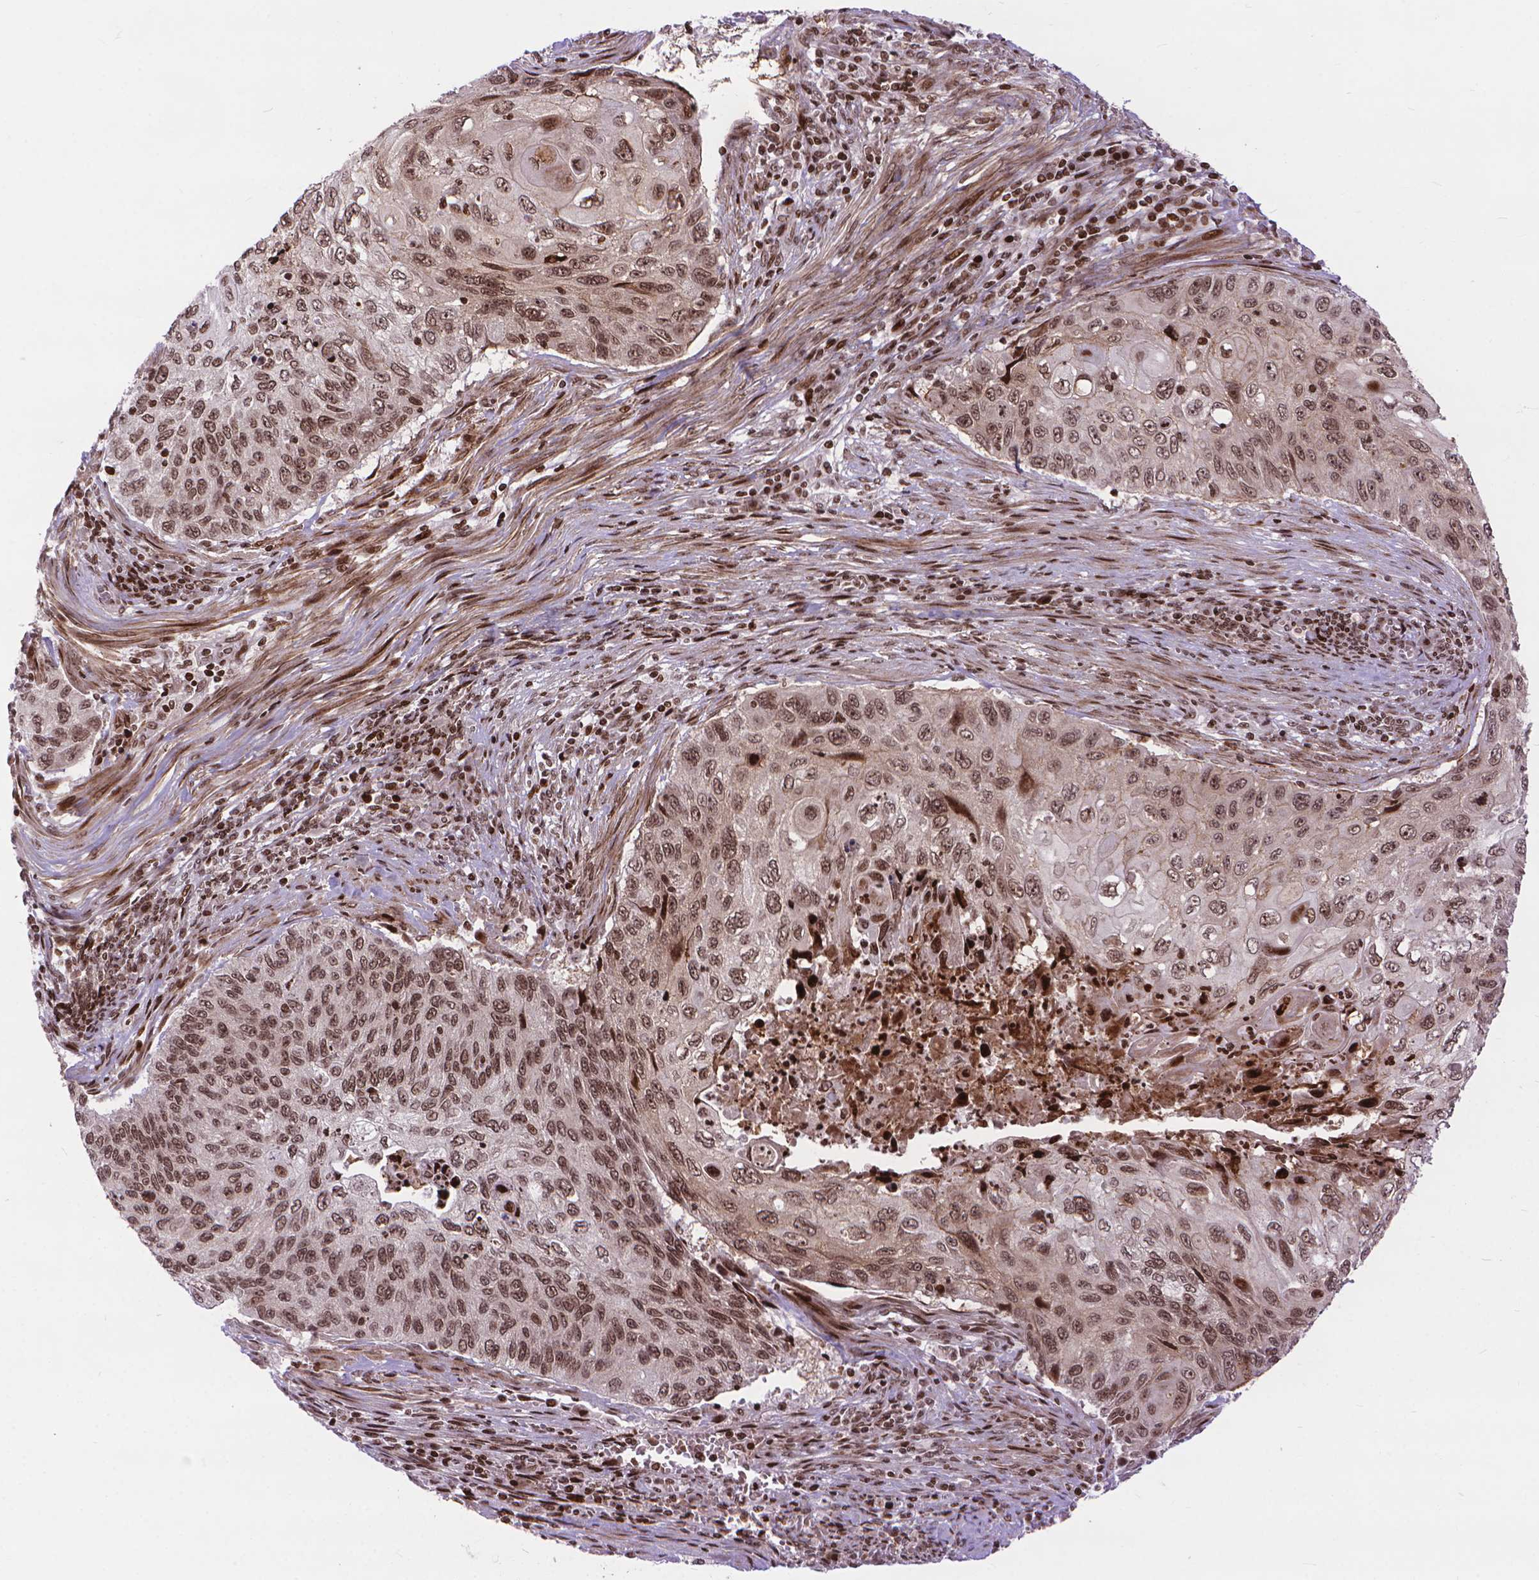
{"staining": {"intensity": "moderate", "quantity": ">75%", "location": "nuclear"}, "tissue": "cervical cancer", "cell_type": "Tumor cells", "image_type": "cancer", "snomed": [{"axis": "morphology", "description": "Squamous cell carcinoma, NOS"}, {"axis": "topography", "description": "Cervix"}], "caption": "The immunohistochemical stain shows moderate nuclear positivity in tumor cells of cervical cancer (squamous cell carcinoma) tissue.", "gene": "AMER1", "patient": {"sex": "female", "age": 70}}